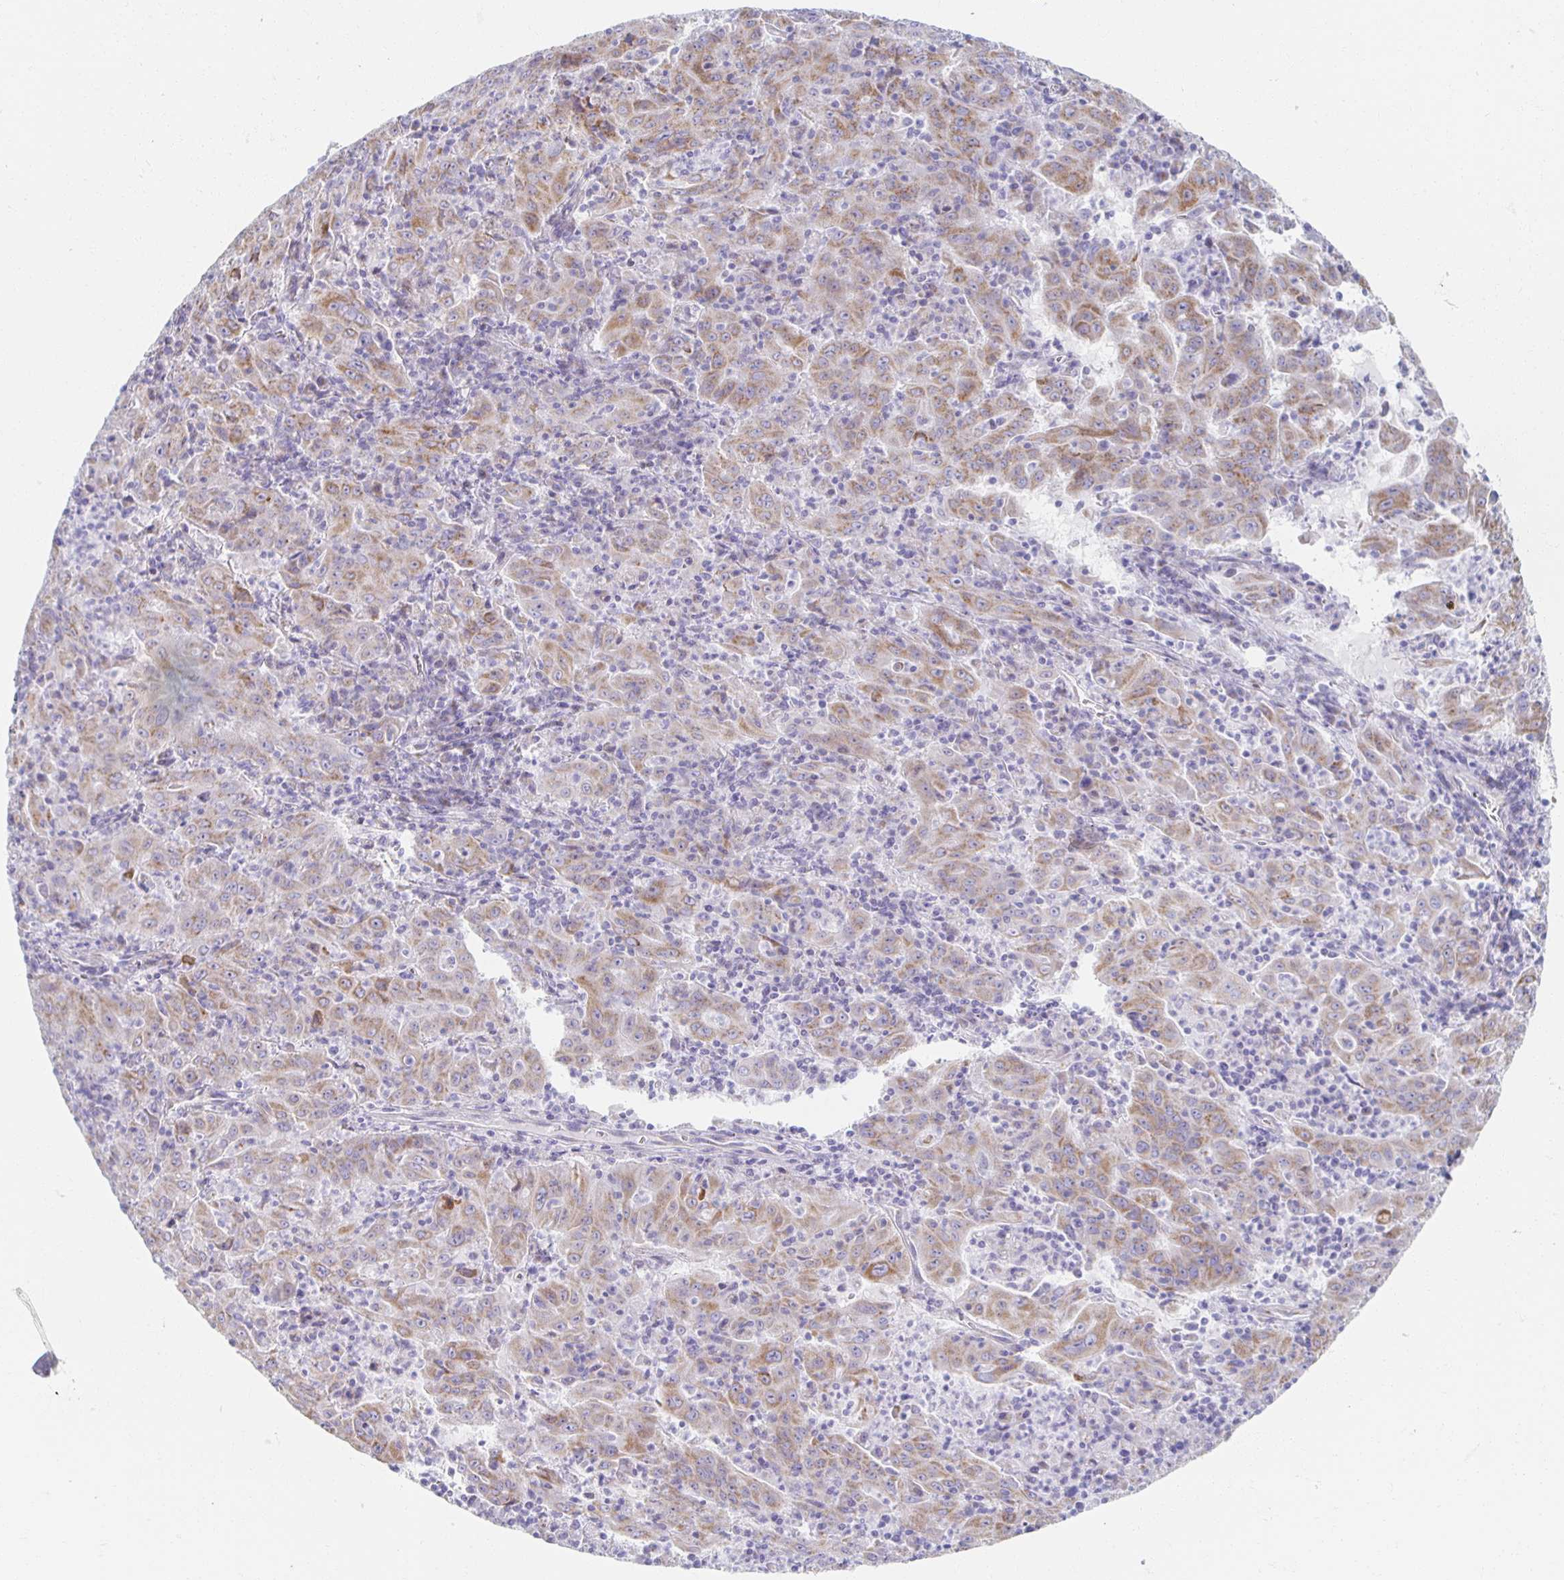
{"staining": {"intensity": "moderate", "quantity": "25%-75%", "location": "cytoplasmic/membranous"}, "tissue": "pancreatic cancer", "cell_type": "Tumor cells", "image_type": "cancer", "snomed": [{"axis": "morphology", "description": "Adenocarcinoma, NOS"}, {"axis": "topography", "description": "Pancreas"}], "caption": "DAB (3,3'-diaminobenzidine) immunohistochemical staining of pancreatic cancer exhibits moderate cytoplasmic/membranous protein staining in approximately 25%-75% of tumor cells.", "gene": "TEX44", "patient": {"sex": "male", "age": 63}}